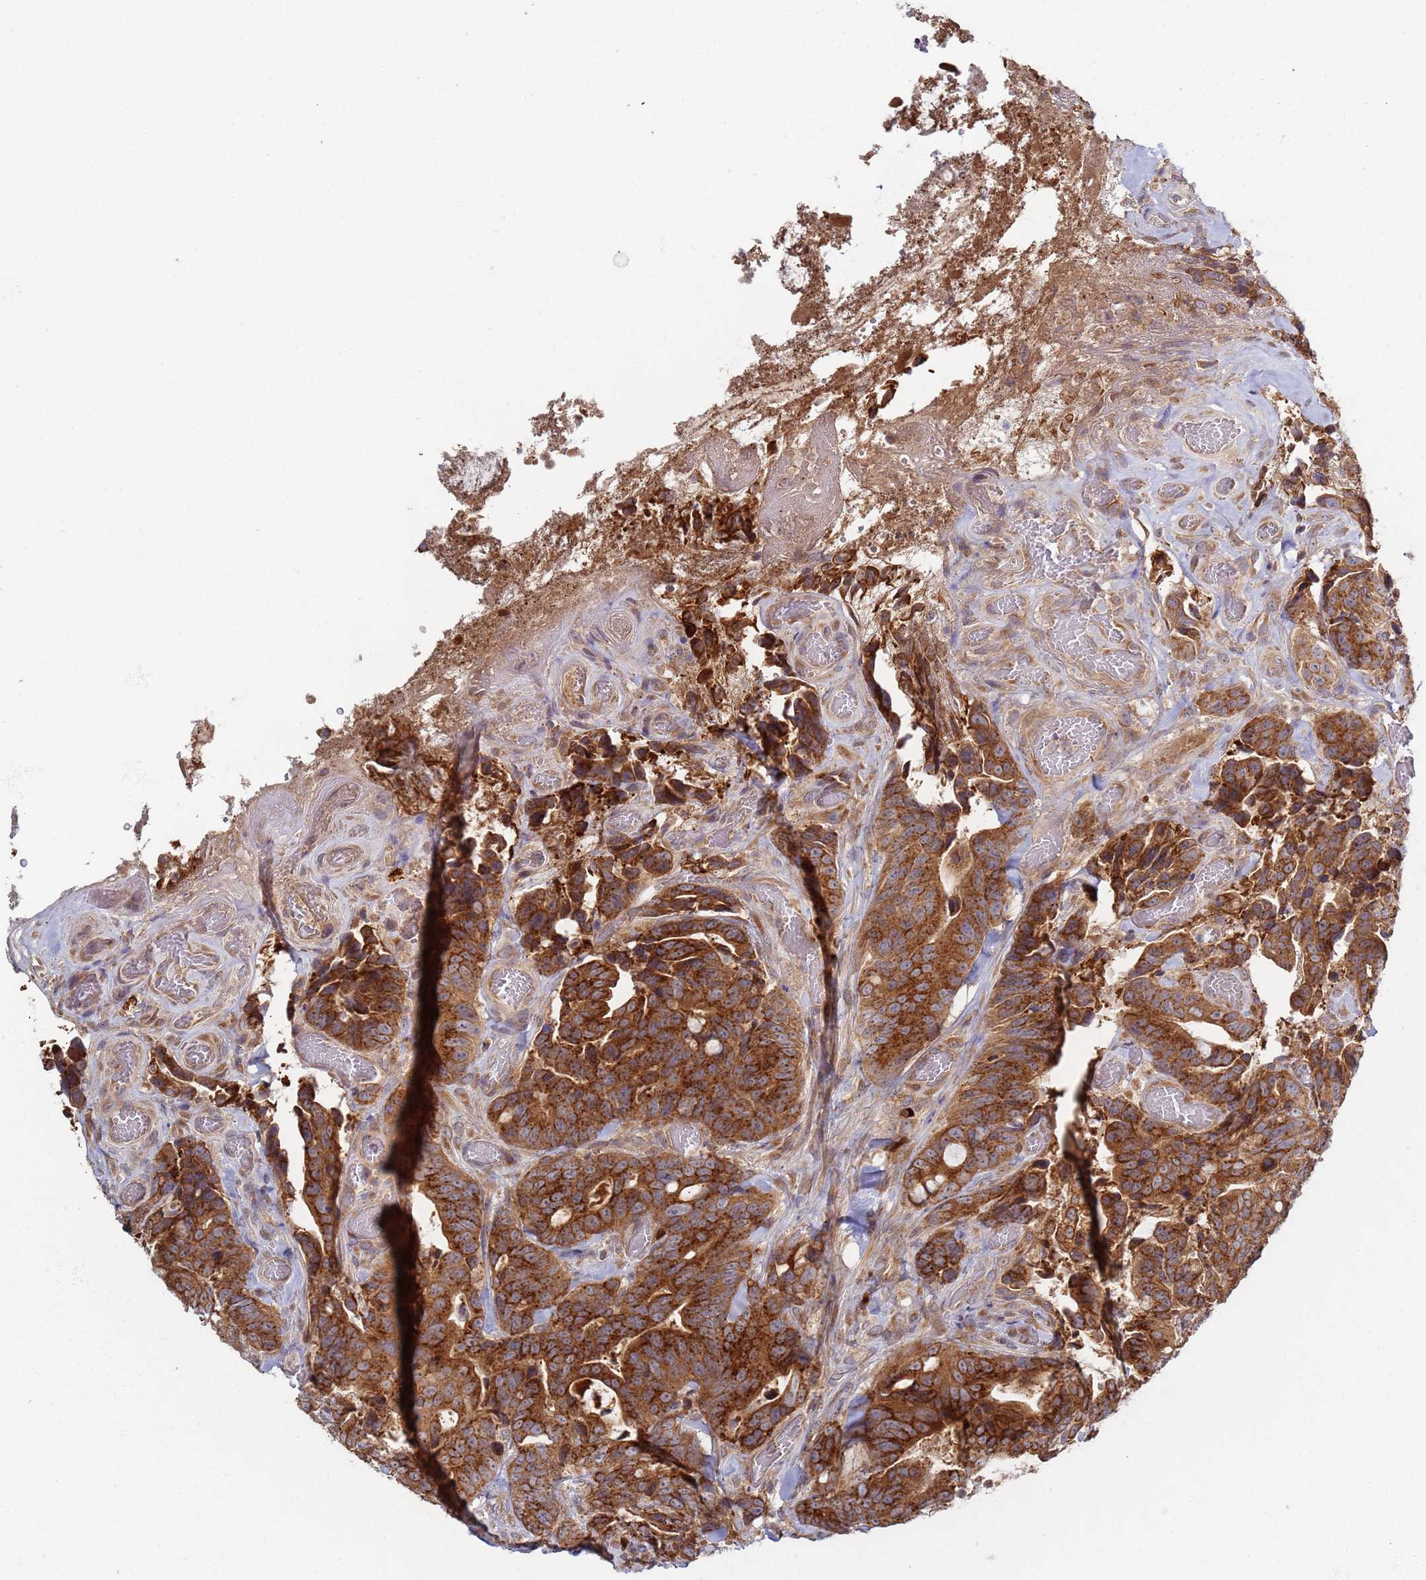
{"staining": {"intensity": "strong", "quantity": ">75%", "location": "cytoplasmic/membranous"}, "tissue": "colorectal cancer", "cell_type": "Tumor cells", "image_type": "cancer", "snomed": [{"axis": "morphology", "description": "Adenocarcinoma, NOS"}, {"axis": "topography", "description": "Colon"}], "caption": "Brown immunohistochemical staining in colorectal cancer (adenocarcinoma) reveals strong cytoplasmic/membranous expression in approximately >75% of tumor cells. The staining was performed using DAB, with brown indicating positive protein expression. Nuclei are stained blue with hematoxylin.", "gene": "OR5A2", "patient": {"sex": "female", "age": 82}}